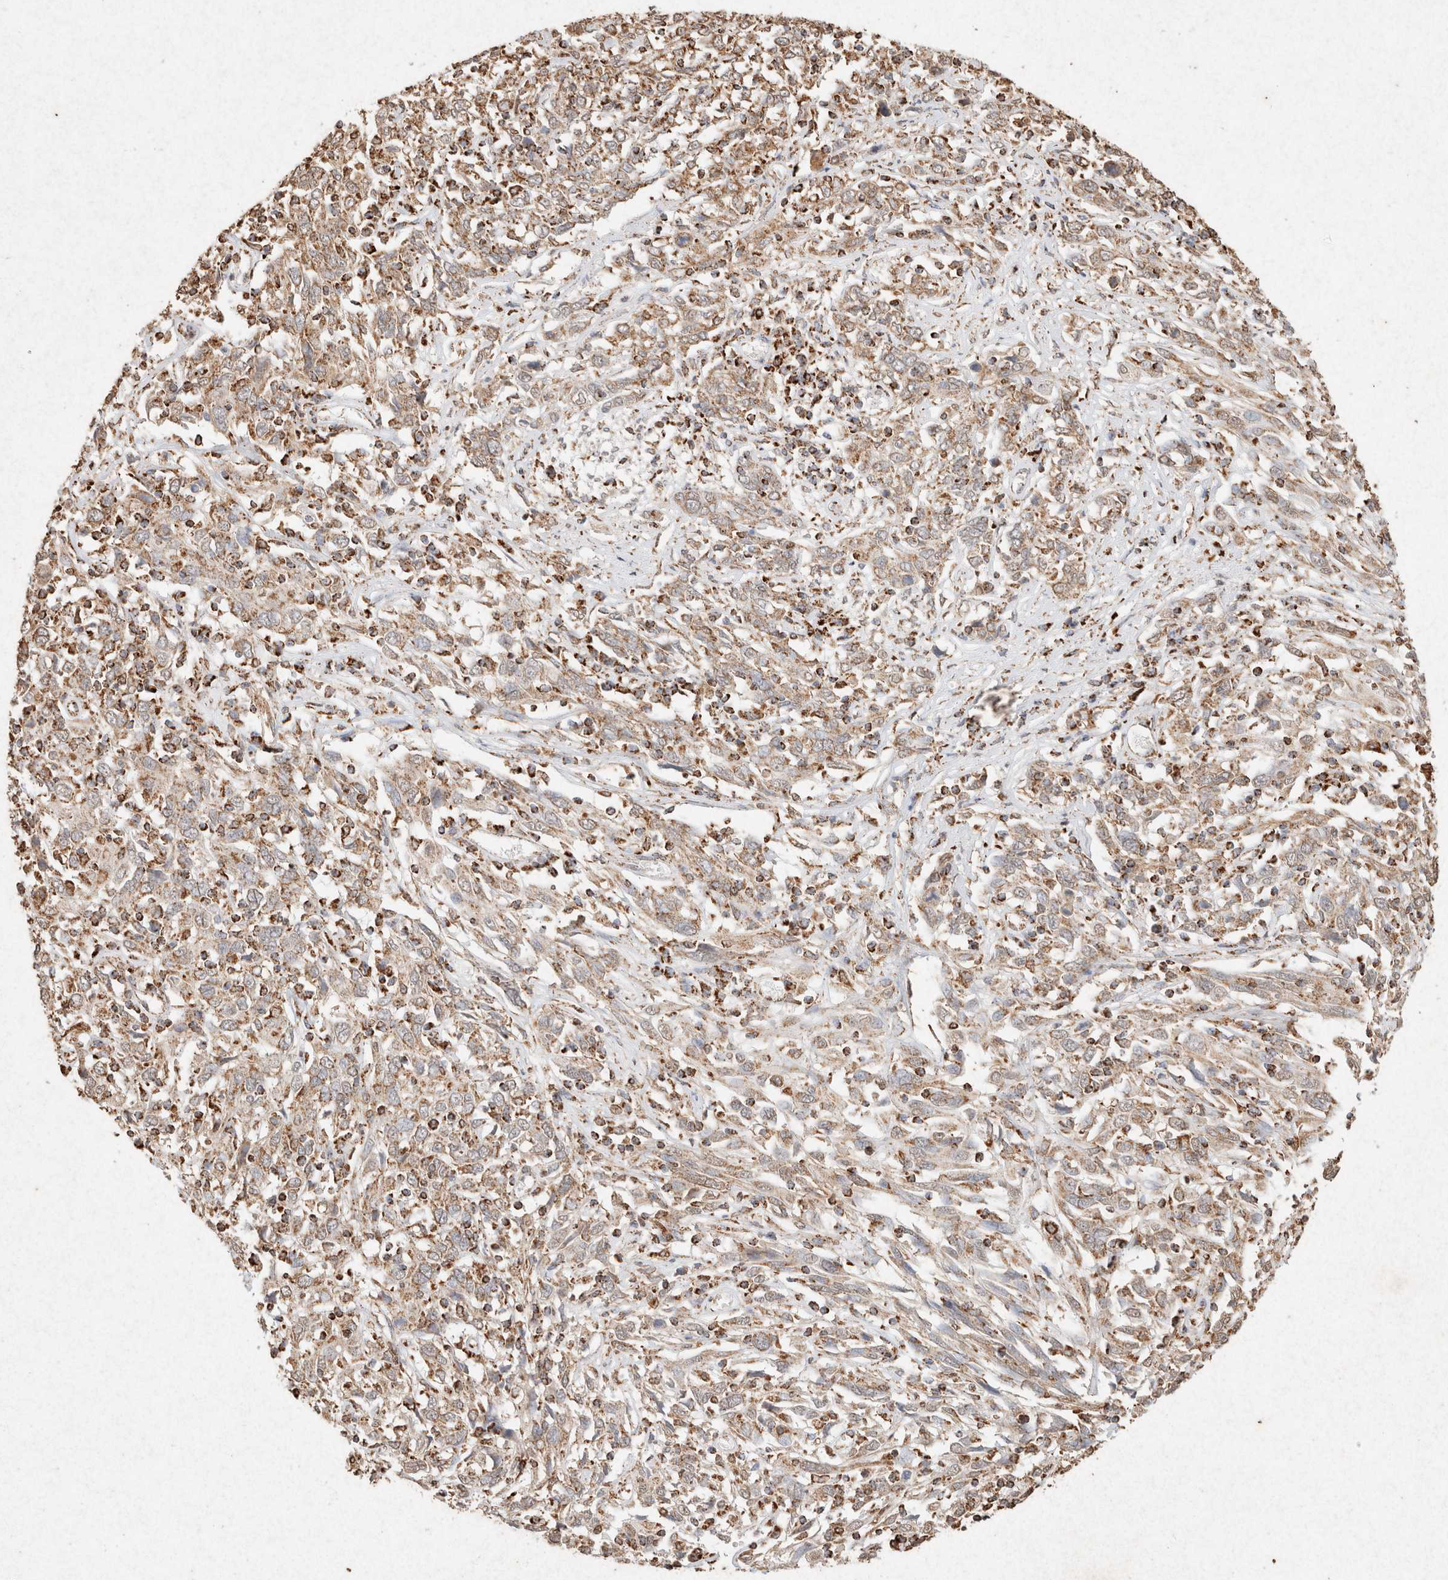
{"staining": {"intensity": "weak", "quantity": ">75%", "location": "cytoplasmic/membranous"}, "tissue": "cervical cancer", "cell_type": "Tumor cells", "image_type": "cancer", "snomed": [{"axis": "morphology", "description": "Squamous cell carcinoma, NOS"}, {"axis": "topography", "description": "Cervix"}], "caption": "Protein staining shows weak cytoplasmic/membranous positivity in about >75% of tumor cells in cervical cancer.", "gene": "SDC2", "patient": {"sex": "female", "age": 46}}